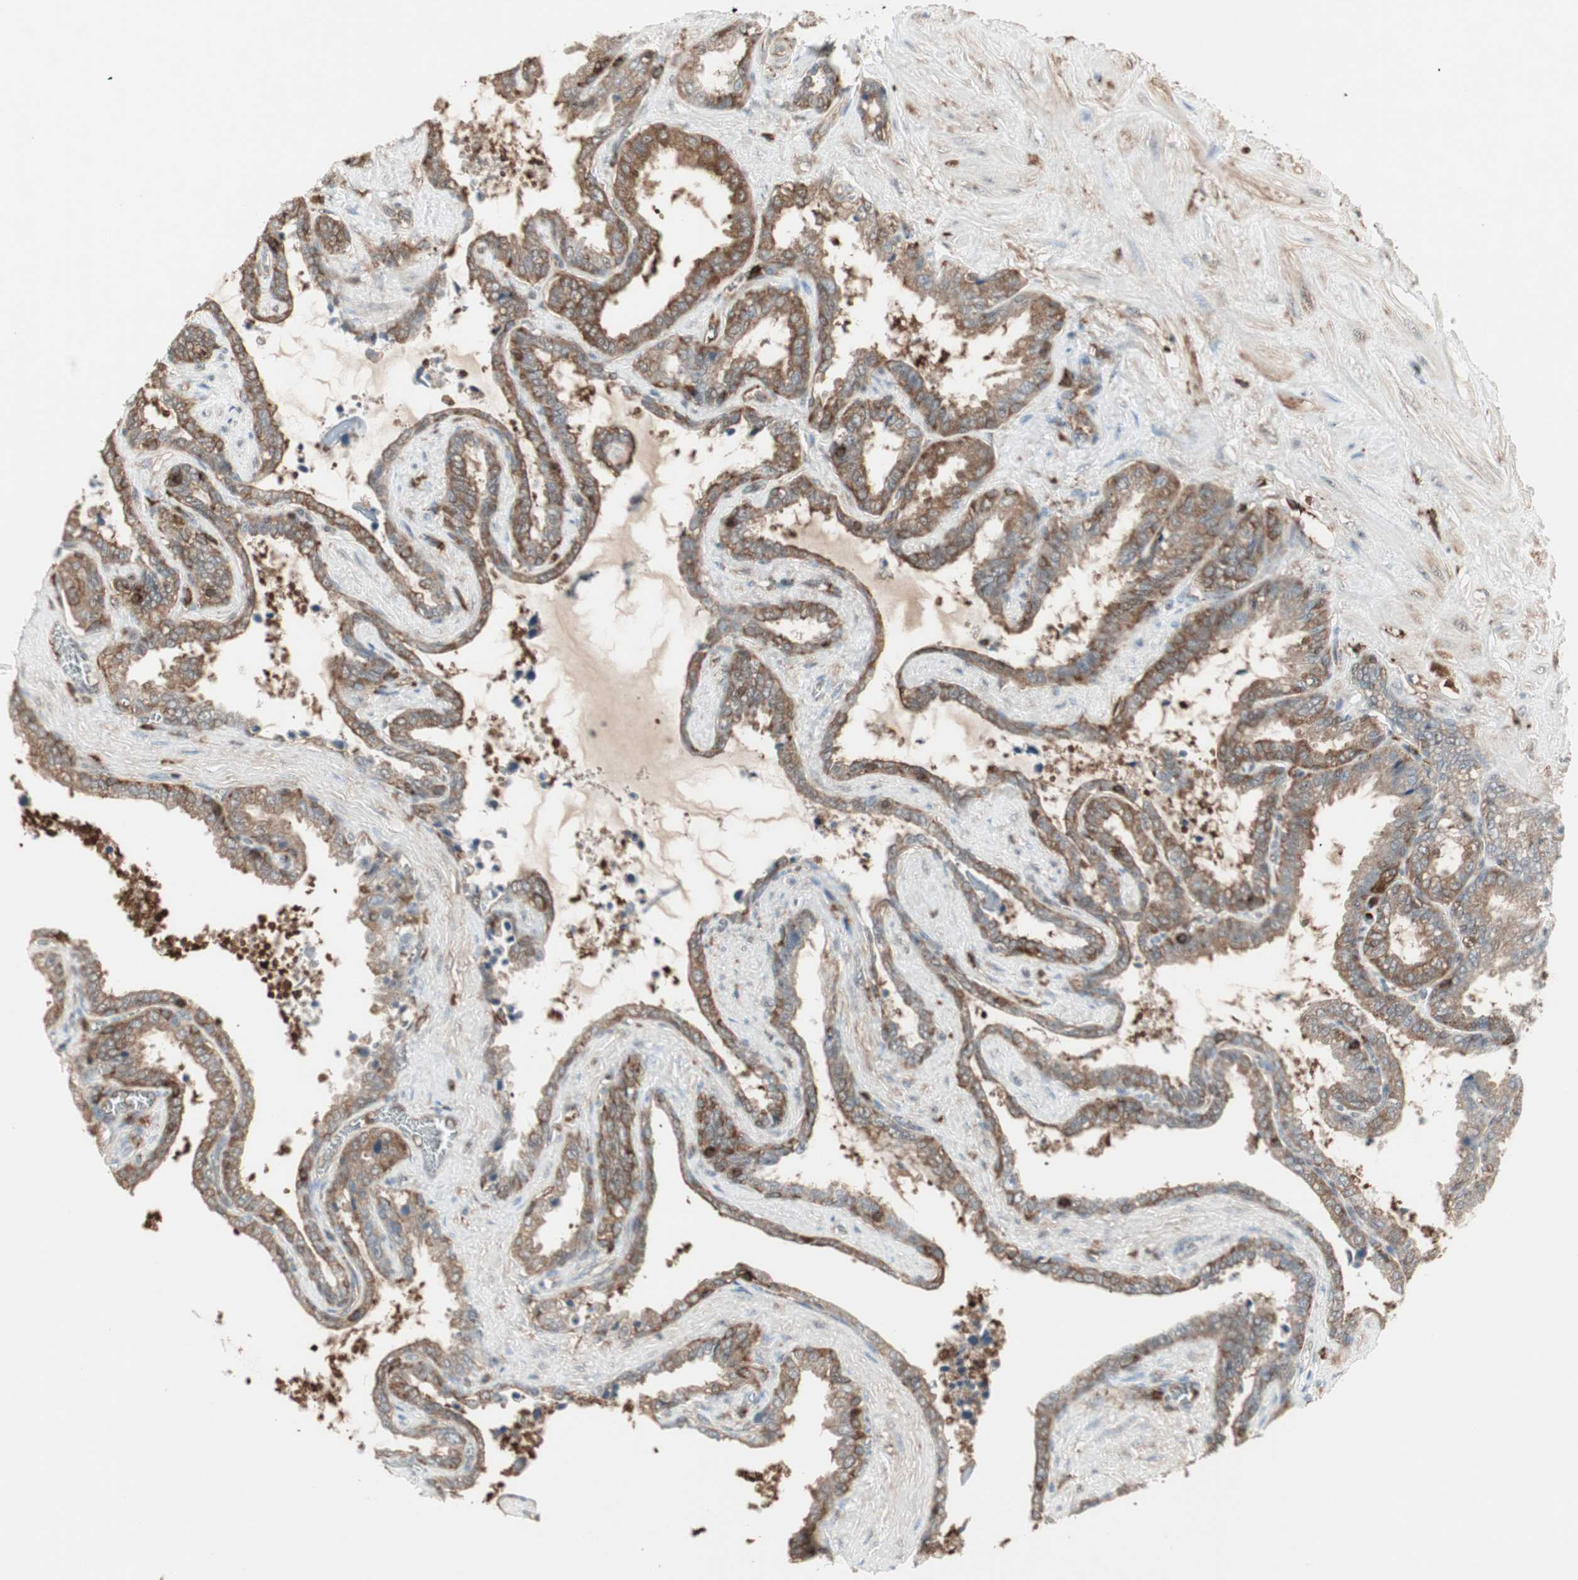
{"staining": {"intensity": "moderate", "quantity": ">75%", "location": "cytoplasmic/membranous"}, "tissue": "seminal vesicle", "cell_type": "Glandular cells", "image_type": "normal", "snomed": [{"axis": "morphology", "description": "Normal tissue, NOS"}, {"axis": "topography", "description": "Seminal veicle"}], "caption": "DAB immunohistochemical staining of normal seminal vesicle reveals moderate cytoplasmic/membranous protein positivity in approximately >75% of glandular cells.", "gene": "MMP3", "patient": {"sex": "male", "age": 46}}